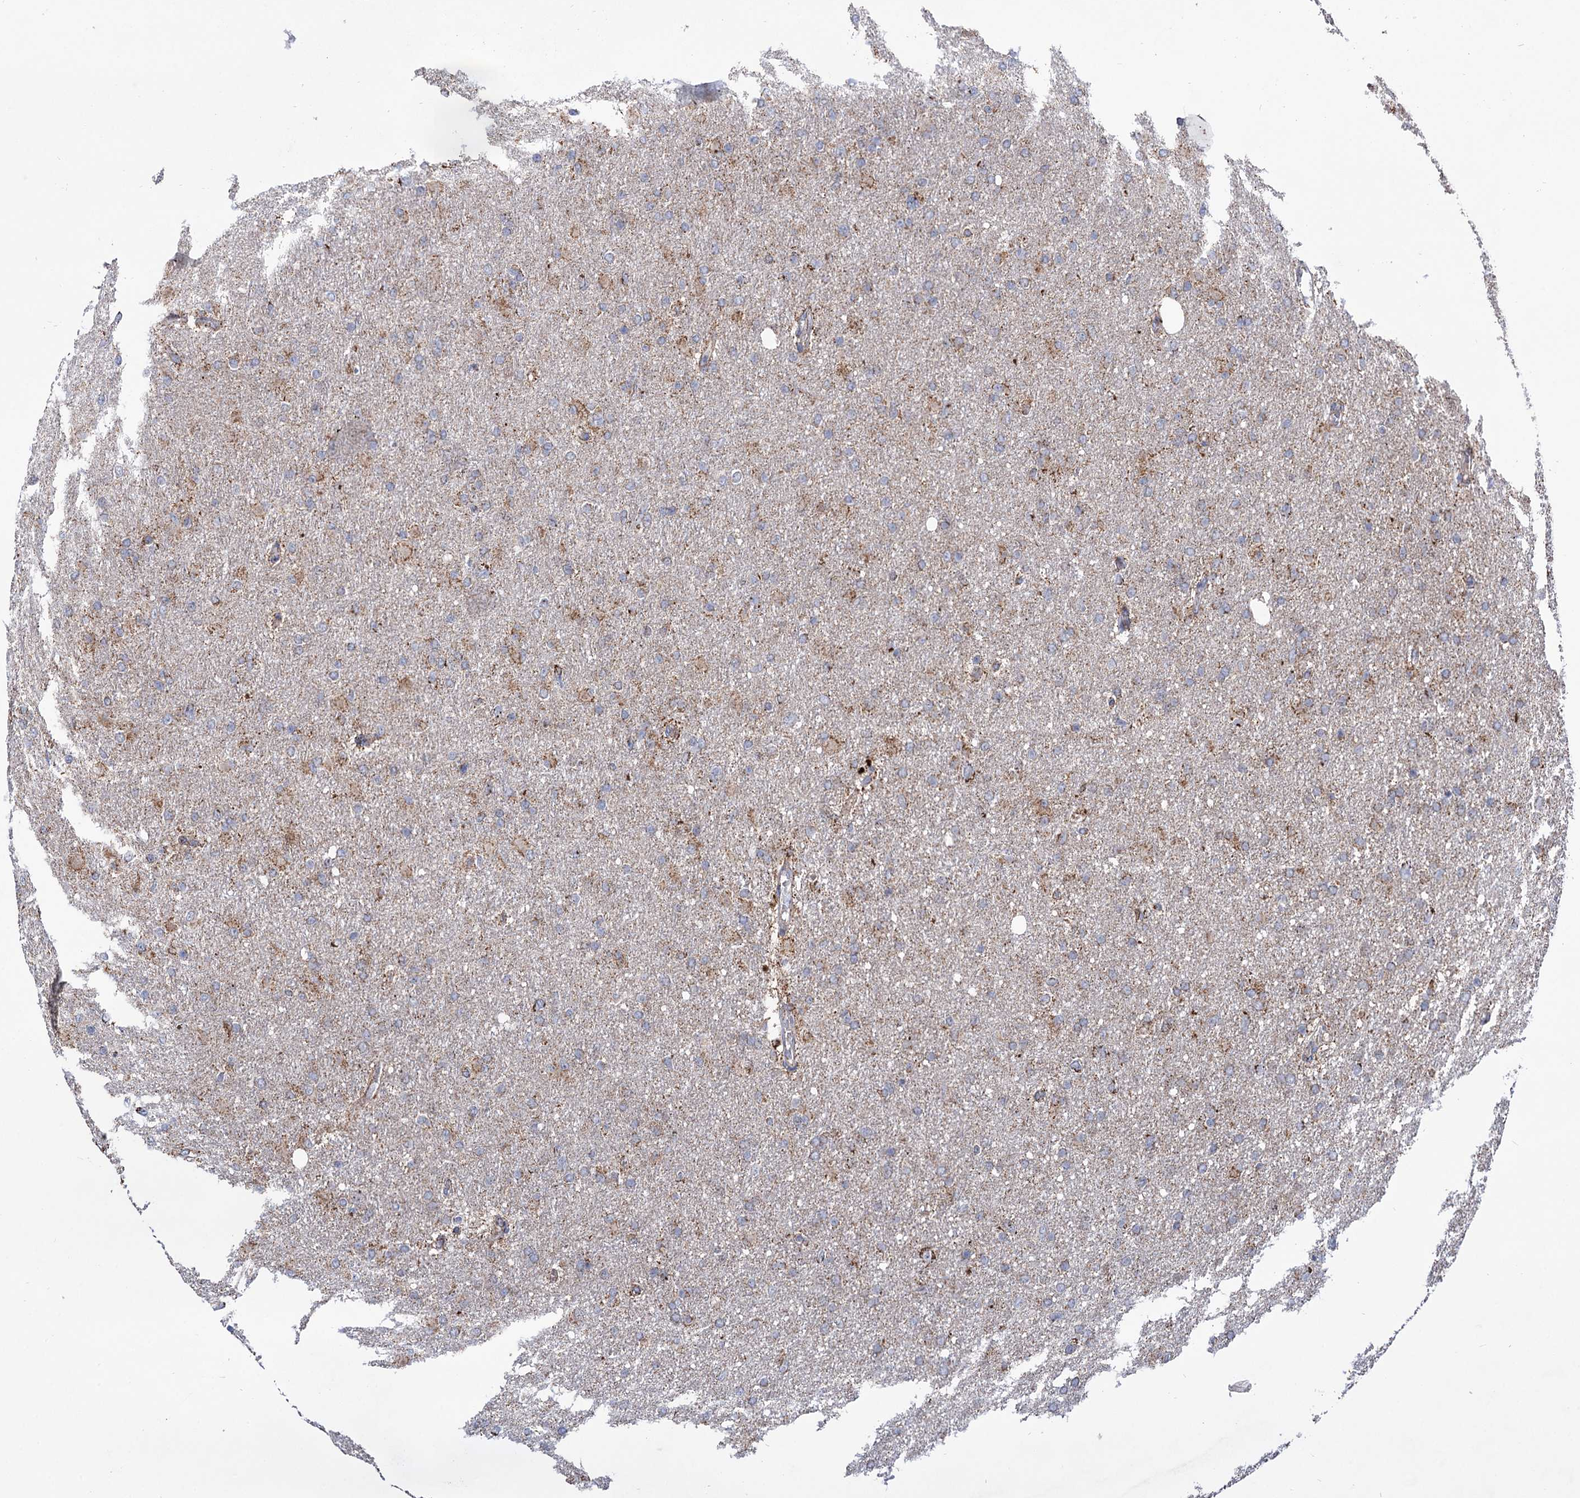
{"staining": {"intensity": "moderate", "quantity": "<25%", "location": "cytoplasmic/membranous"}, "tissue": "glioma", "cell_type": "Tumor cells", "image_type": "cancer", "snomed": [{"axis": "morphology", "description": "Glioma, malignant, High grade"}, {"axis": "topography", "description": "Cerebral cortex"}], "caption": "Immunohistochemistry (IHC) staining of high-grade glioma (malignant), which displays low levels of moderate cytoplasmic/membranous positivity in approximately <25% of tumor cells indicating moderate cytoplasmic/membranous protein expression. The staining was performed using DAB (brown) for protein detection and nuclei were counterstained in hematoxylin (blue).", "gene": "ABHD10", "patient": {"sex": "female", "age": 36}}